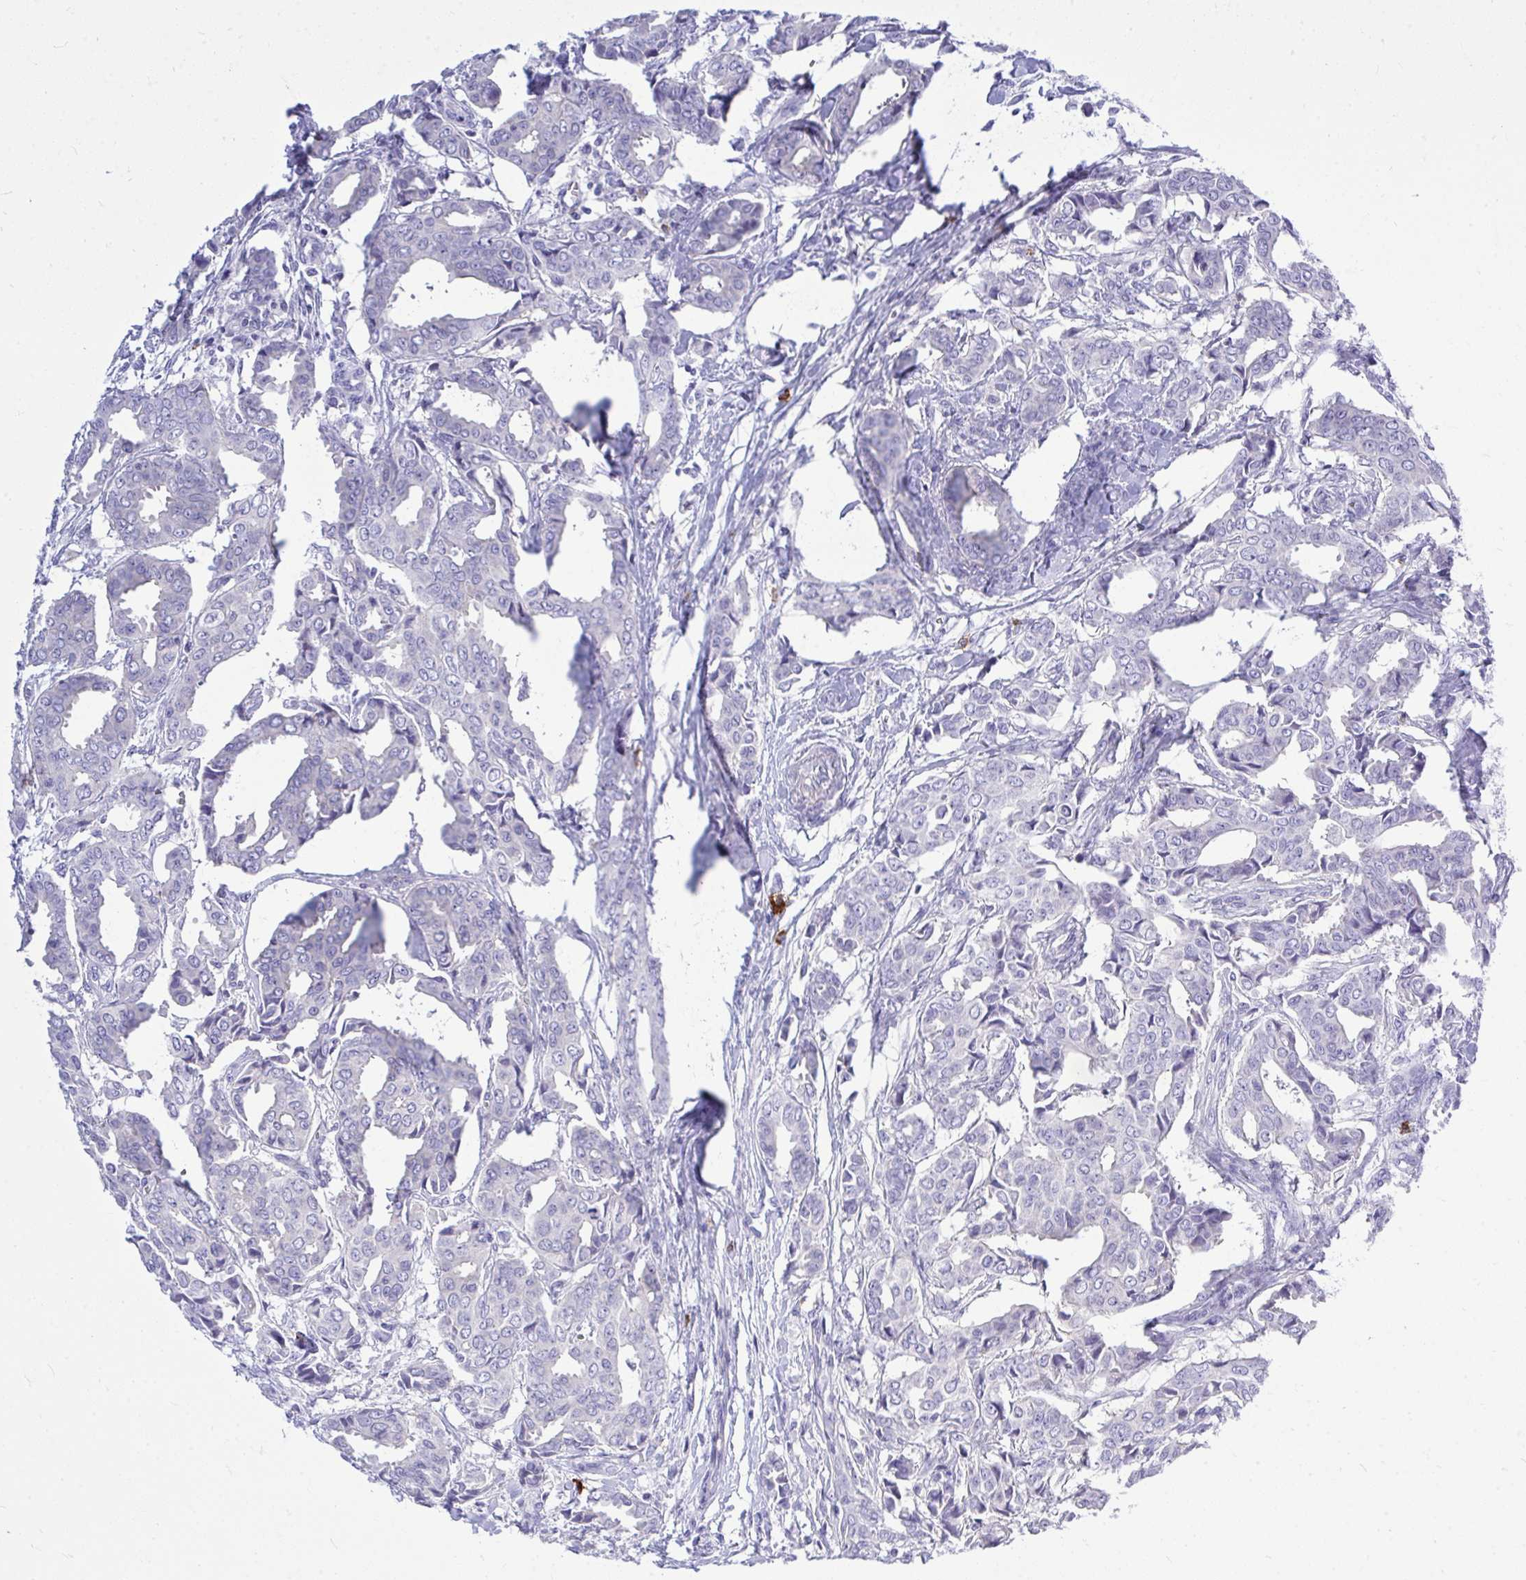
{"staining": {"intensity": "negative", "quantity": "none", "location": "none"}, "tissue": "breast cancer", "cell_type": "Tumor cells", "image_type": "cancer", "snomed": [{"axis": "morphology", "description": "Duct carcinoma"}, {"axis": "topography", "description": "Breast"}], "caption": "Breast cancer (infiltrating ductal carcinoma) stained for a protein using immunohistochemistry (IHC) displays no positivity tumor cells.", "gene": "PSD", "patient": {"sex": "female", "age": 45}}